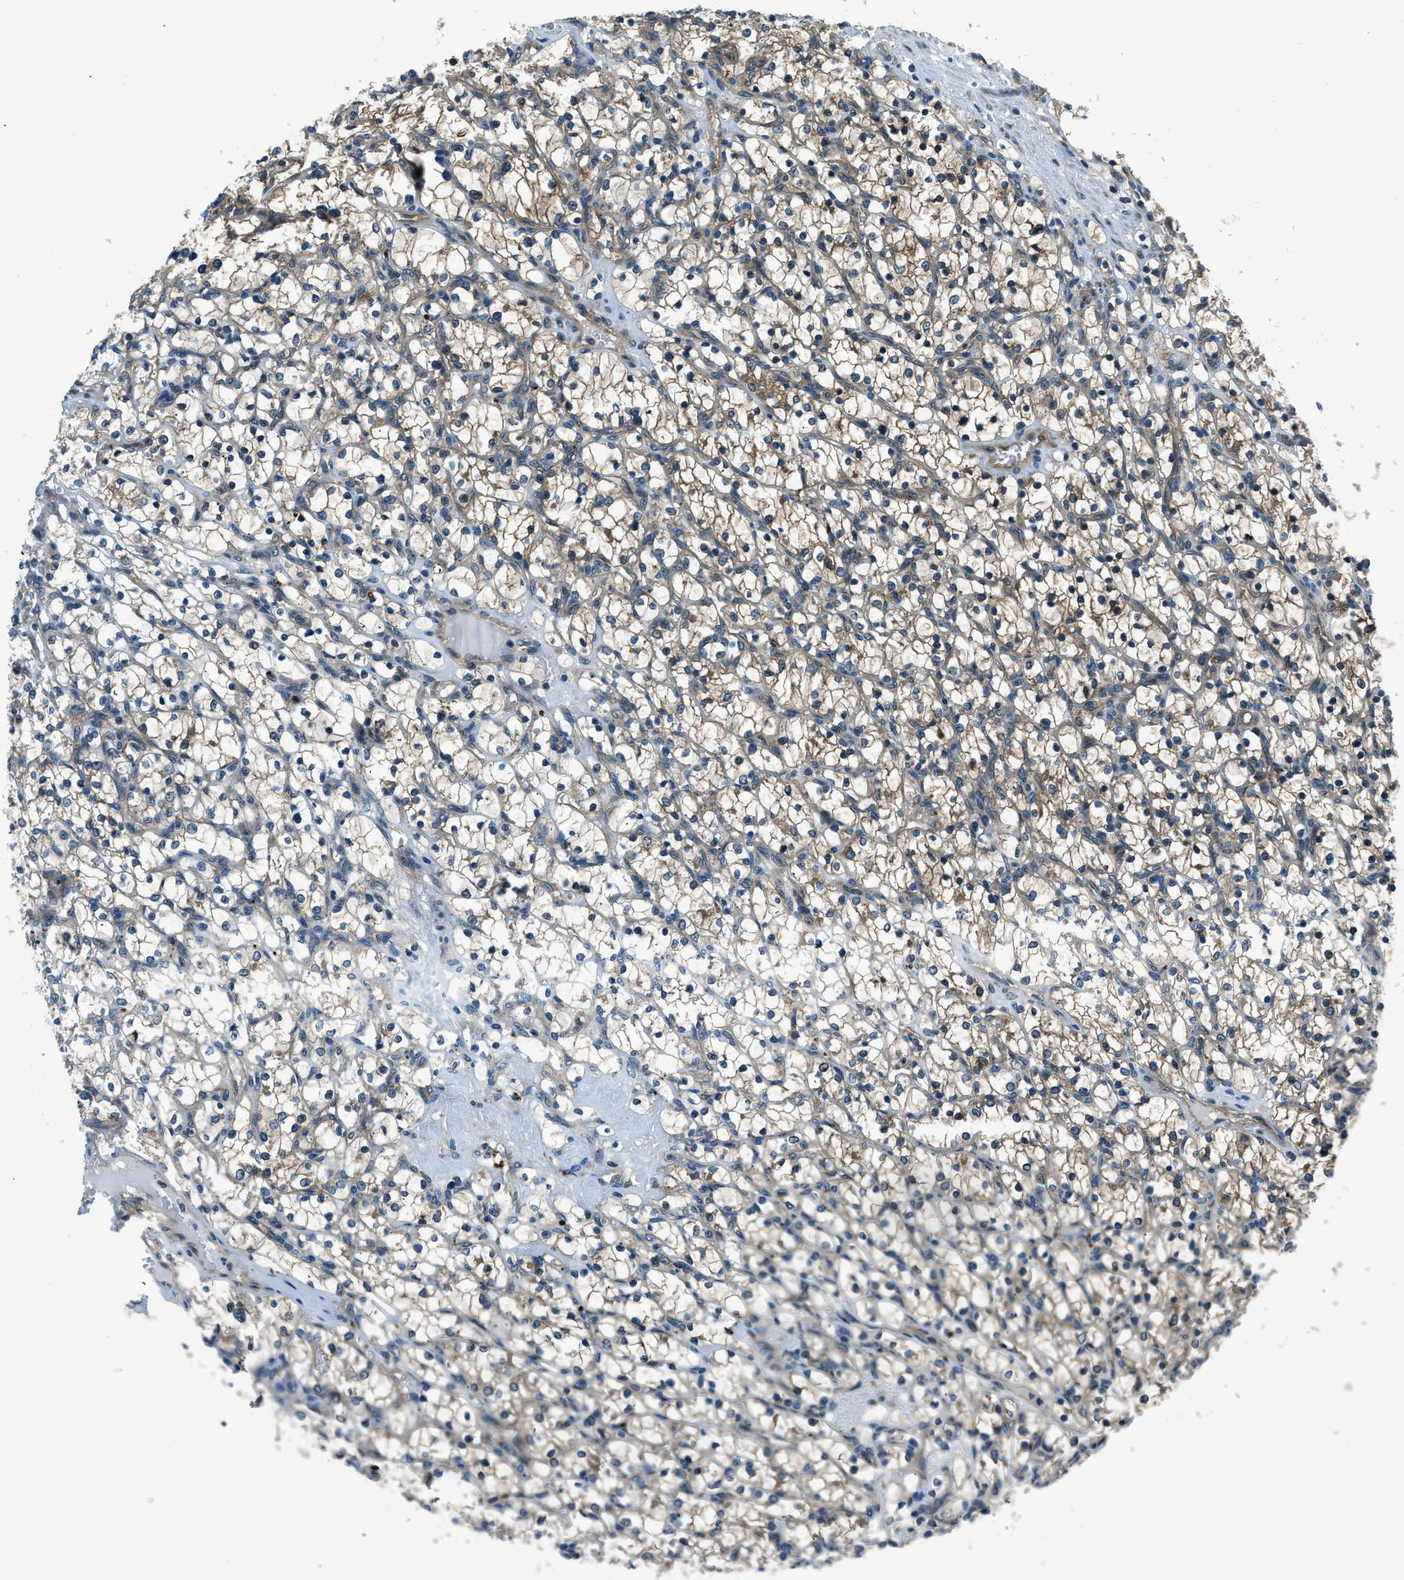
{"staining": {"intensity": "weak", "quantity": ">75%", "location": "cytoplasmic/membranous"}, "tissue": "renal cancer", "cell_type": "Tumor cells", "image_type": "cancer", "snomed": [{"axis": "morphology", "description": "Adenocarcinoma, NOS"}, {"axis": "topography", "description": "Kidney"}], "caption": "IHC (DAB (3,3'-diaminobenzidine)) staining of human renal cancer (adenocarcinoma) shows weak cytoplasmic/membranous protein expression in approximately >75% of tumor cells.", "gene": "SLC19A2", "patient": {"sex": "female", "age": 69}}